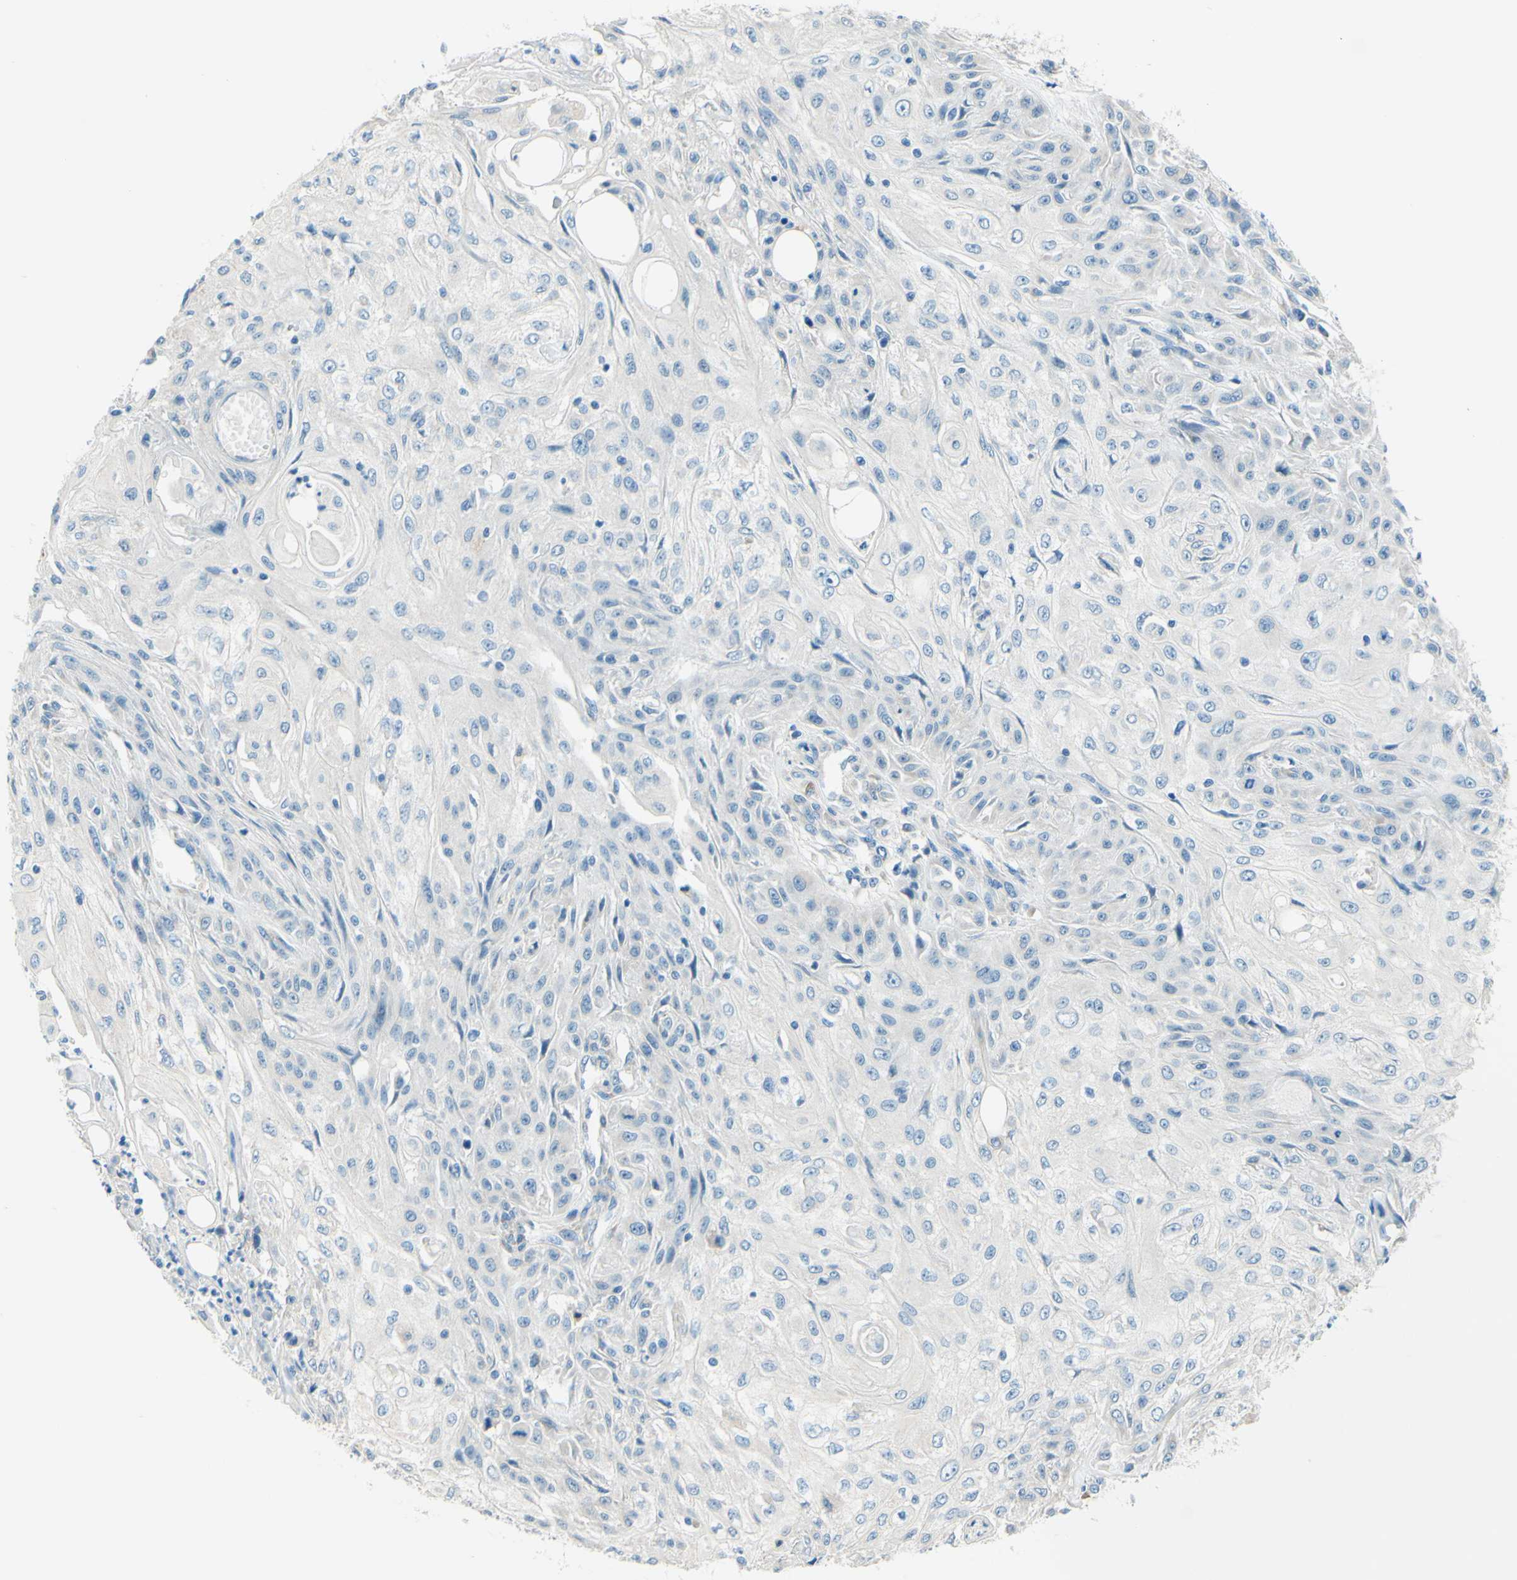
{"staining": {"intensity": "negative", "quantity": "none", "location": "none"}, "tissue": "skin cancer", "cell_type": "Tumor cells", "image_type": "cancer", "snomed": [{"axis": "morphology", "description": "Squamous cell carcinoma, NOS"}, {"axis": "topography", "description": "Skin"}], "caption": "Tumor cells are negative for protein expression in human skin cancer. The staining was performed using DAB (3,3'-diaminobenzidine) to visualize the protein expression in brown, while the nuclei were stained in blue with hematoxylin (Magnification: 20x).", "gene": "PASD1", "patient": {"sex": "male", "age": 75}}